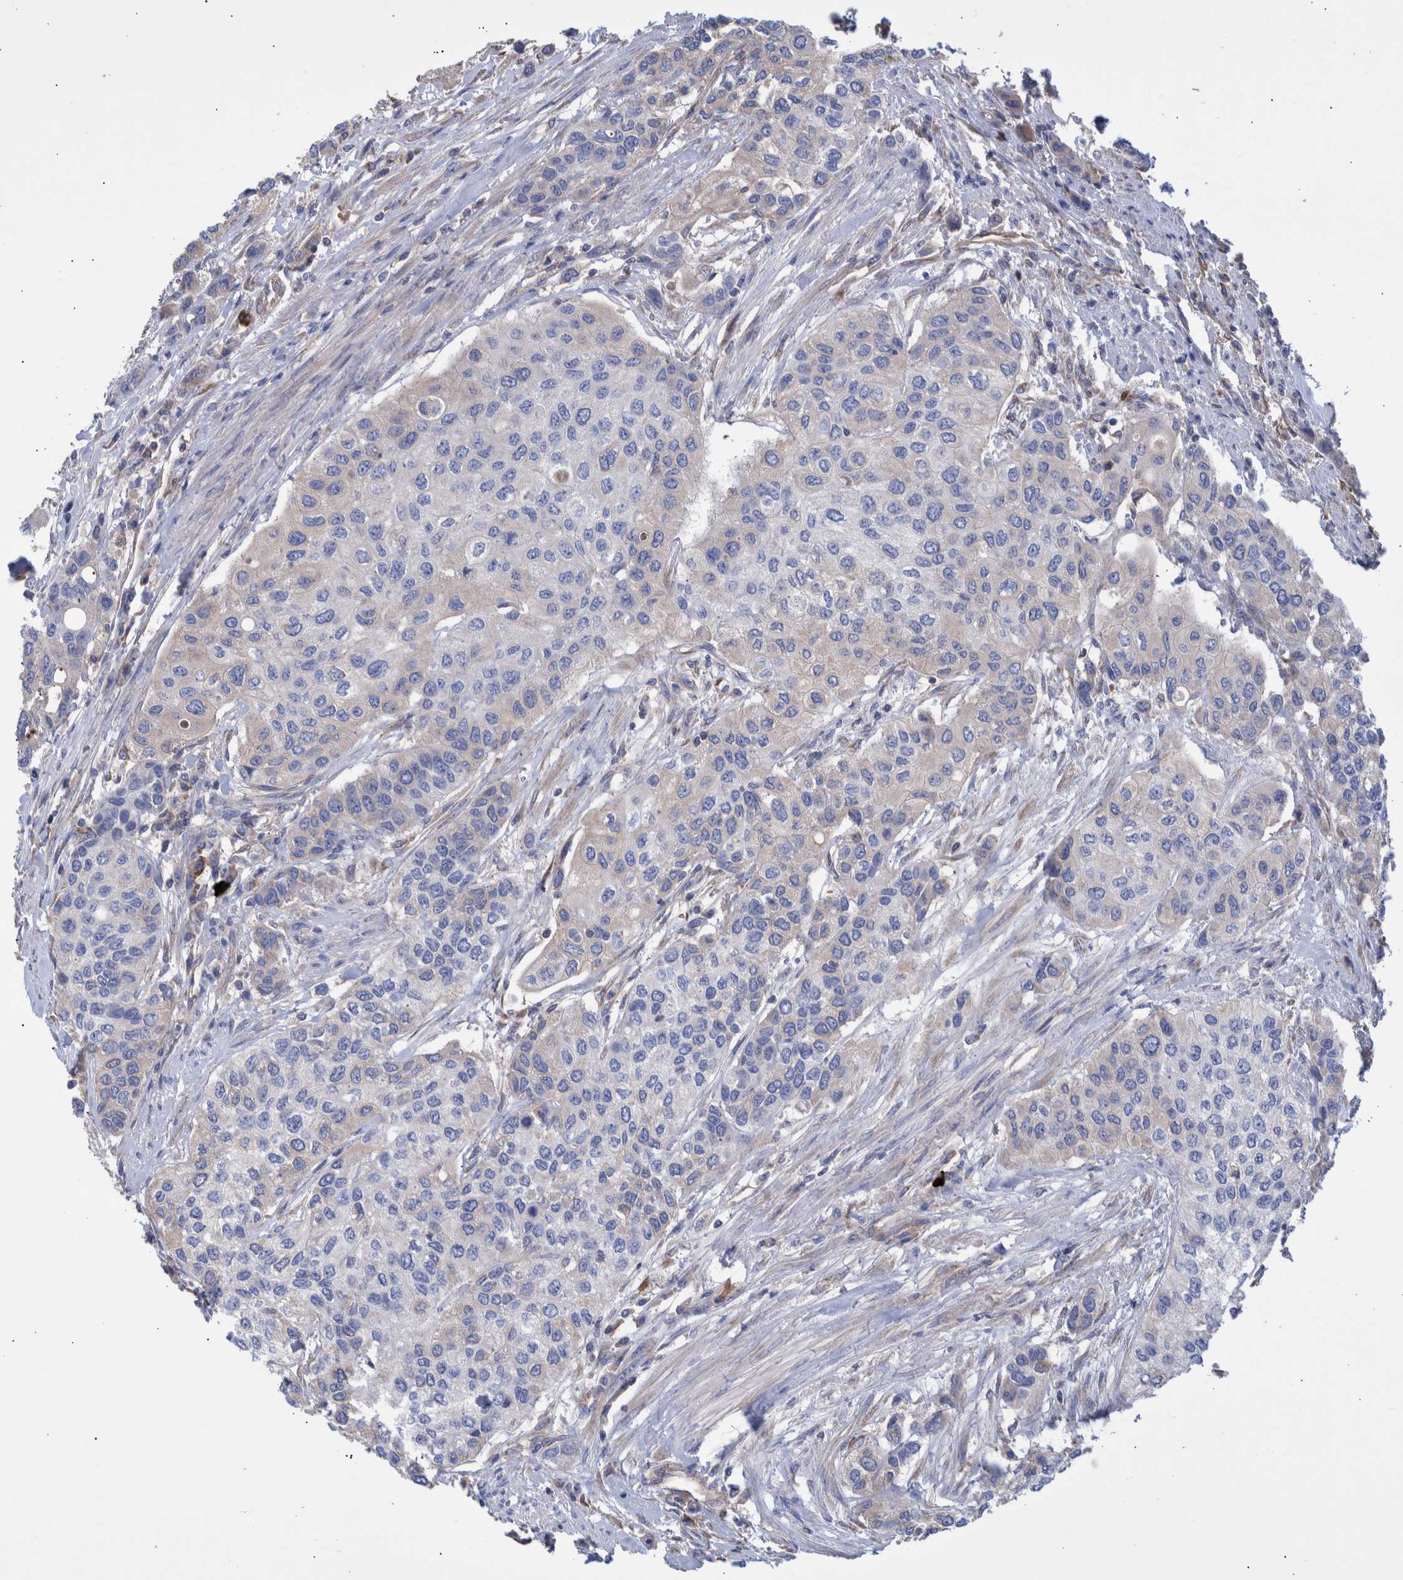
{"staining": {"intensity": "negative", "quantity": "none", "location": "none"}, "tissue": "urothelial cancer", "cell_type": "Tumor cells", "image_type": "cancer", "snomed": [{"axis": "morphology", "description": "Urothelial carcinoma, High grade"}, {"axis": "topography", "description": "Urinary bladder"}], "caption": "Immunohistochemistry of urothelial carcinoma (high-grade) demonstrates no expression in tumor cells.", "gene": "DLL4", "patient": {"sex": "female", "age": 56}}